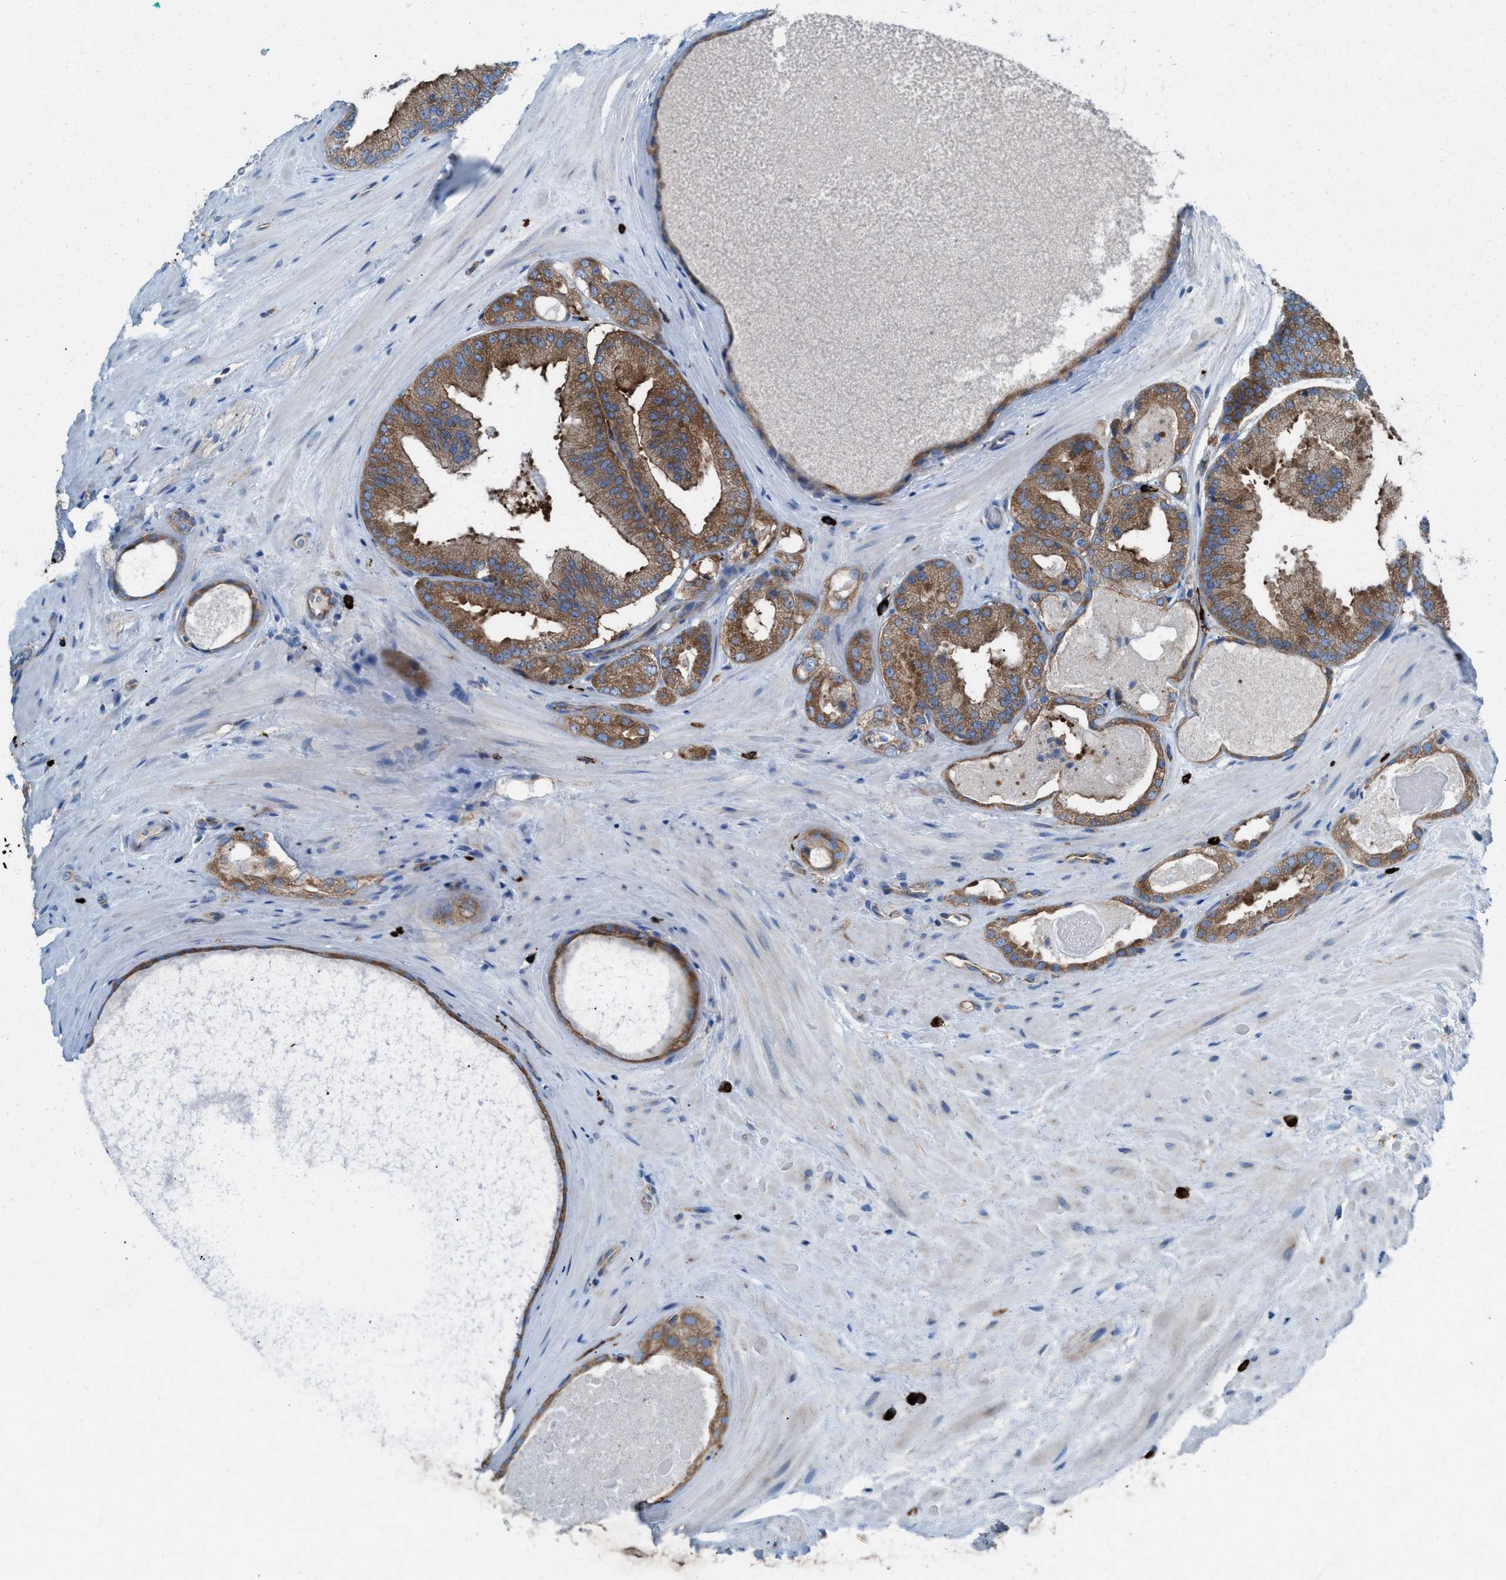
{"staining": {"intensity": "moderate", "quantity": ">75%", "location": "cytoplasmic/membranous"}, "tissue": "prostate cancer", "cell_type": "Tumor cells", "image_type": "cancer", "snomed": [{"axis": "morphology", "description": "Adenocarcinoma, Low grade"}, {"axis": "topography", "description": "Prostate"}], "caption": "An image of prostate low-grade adenocarcinoma stained for a protein demonstrates moderate cytoplasmic/membranous brown staining in tumor cells.", "gene": "NYAP1", "patient": {"sex": "male", "age": 65}}